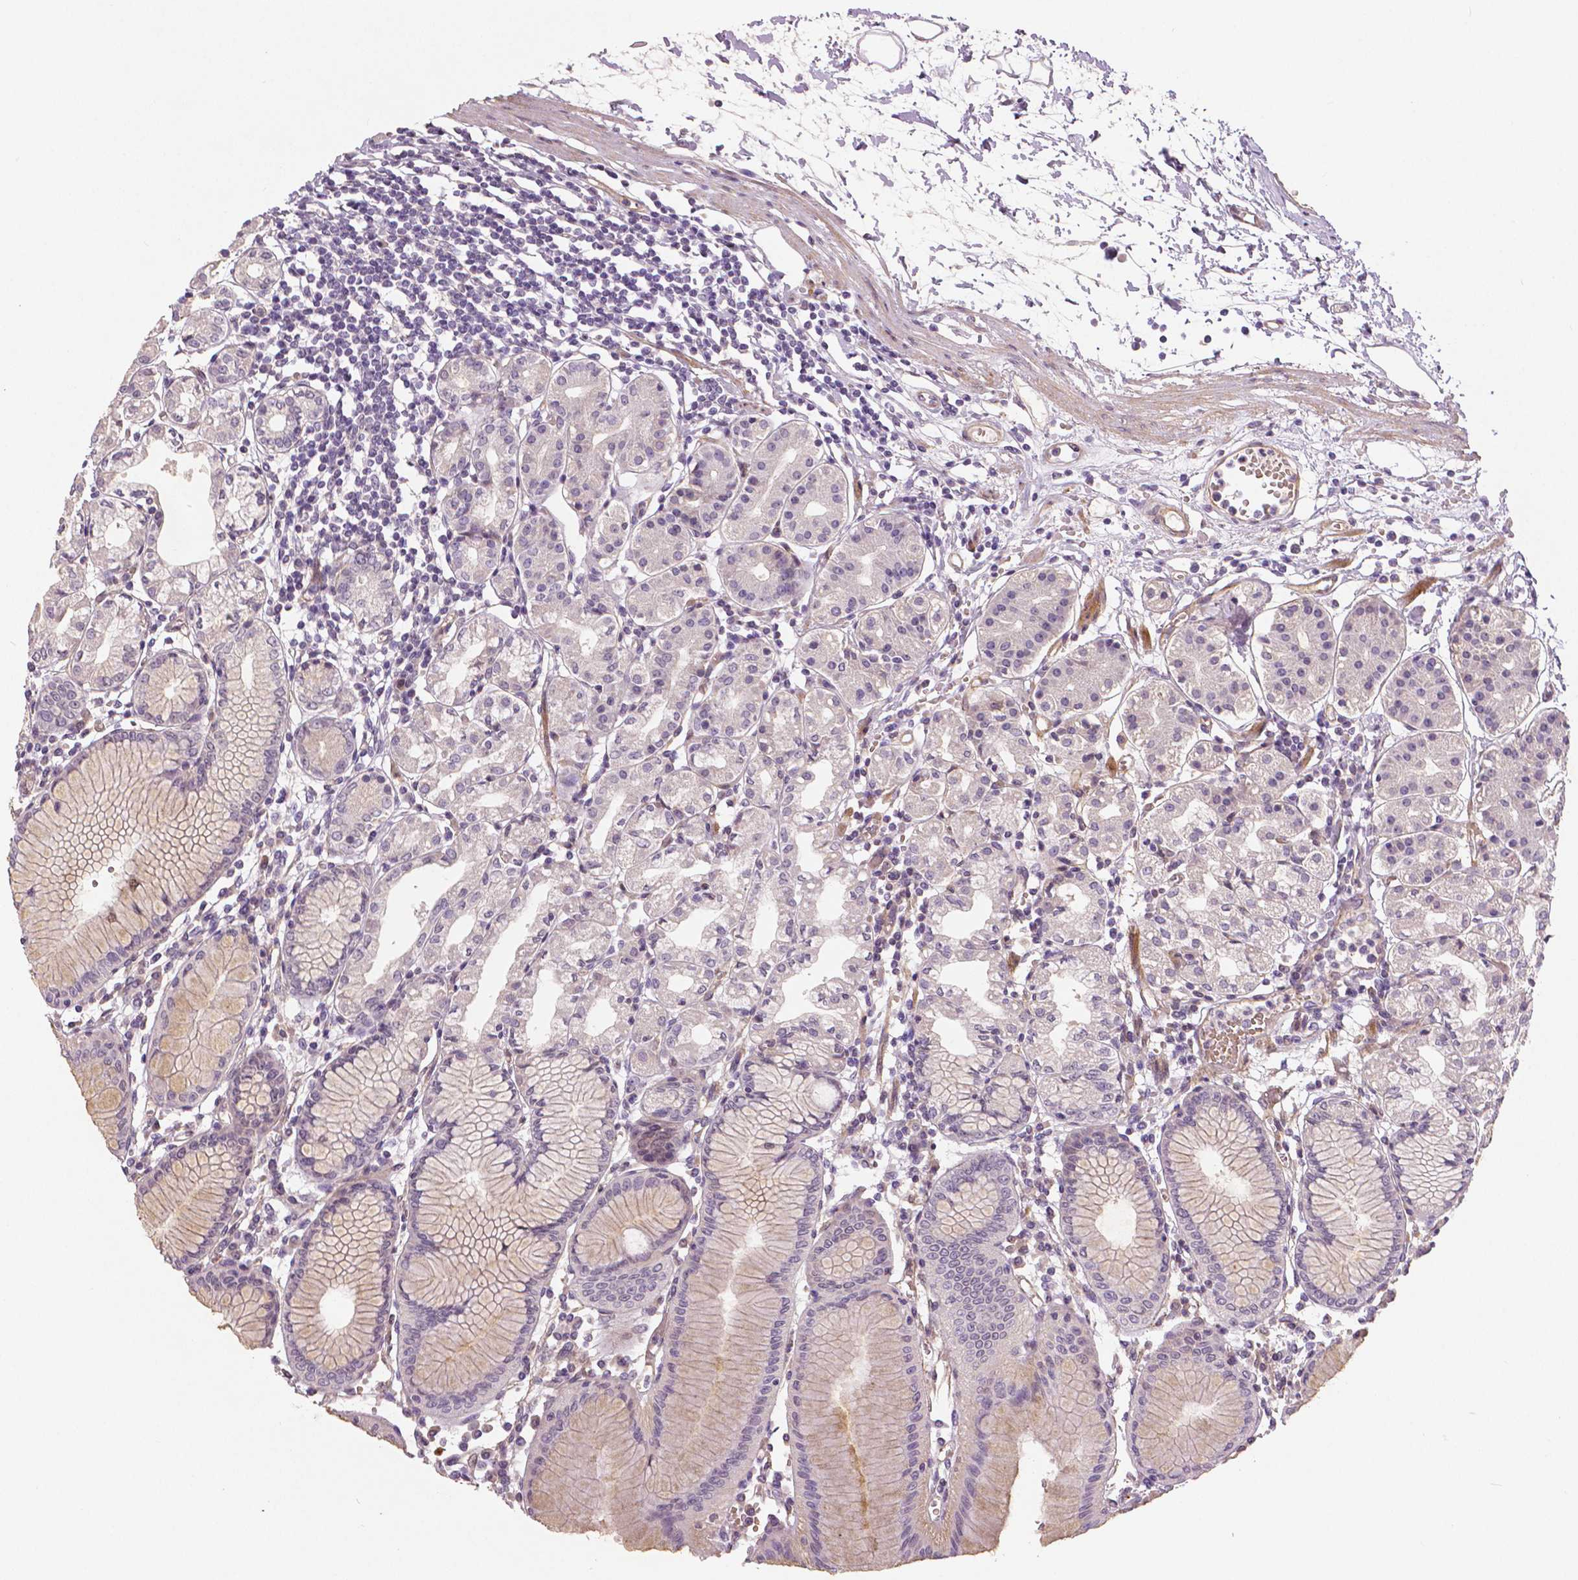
{"staining": {"intensity": "weak", "quantity": "<25%", "location": "cytoplasmic/membranous"}, "tissue": "stomach", "cell_type": "Glandular cells", "image_type": "normal", "snomed": [{"axis": "morphology", "description": "Normal tissue, NOS"}, {"axis": "topography", "description": "Skeletal muscle"}, {"axis": "topography", "description": "Stomach"}], "caption": "IHC photomicrograph of benign human stomach stained for a protein (brown), which exhibits no positivity in glandular cells.", "gene": "FLT1", "patient": {"sex": "female", "age": 57}}